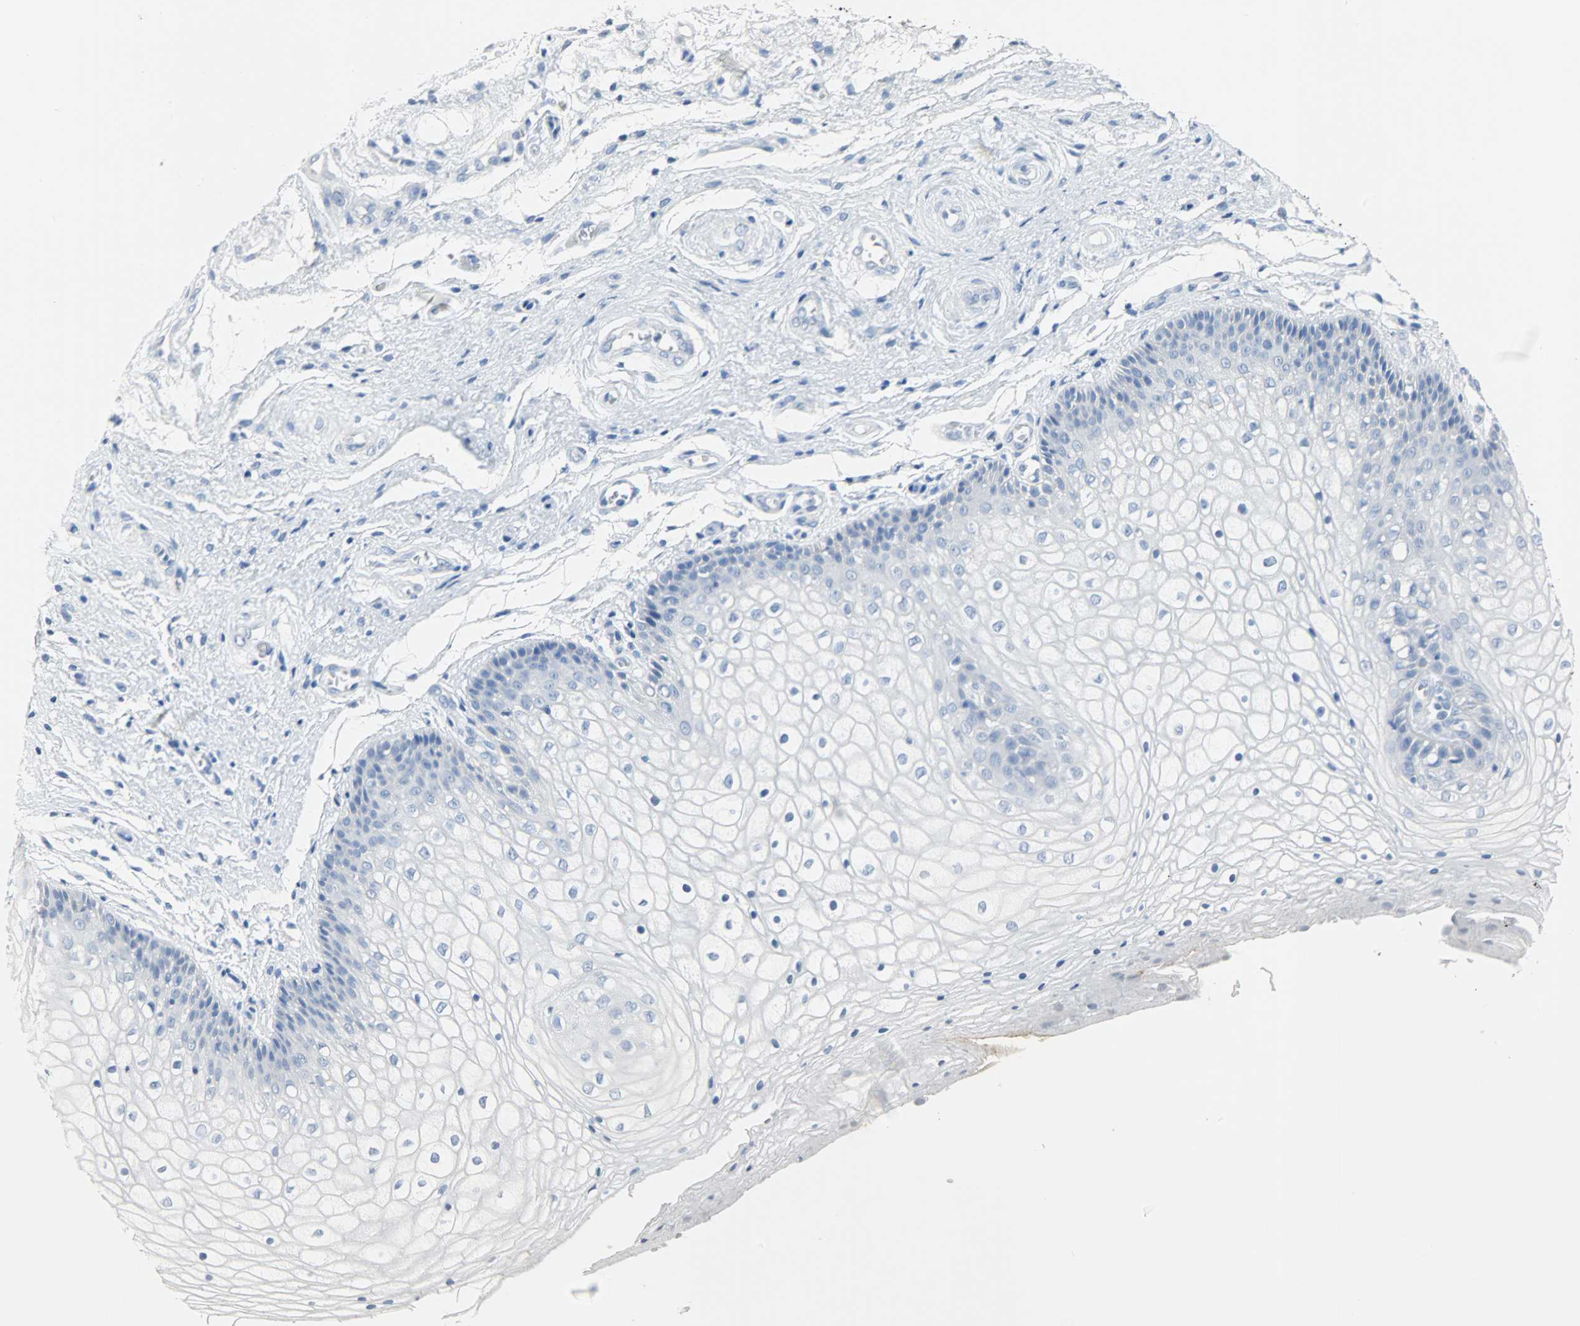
{"staining": {"intensity": "negative", "quantity": "none", "location": "none"}, "tissue": "vagina", "cell_type": "Squamous epithelial cells", "image_type": "normal", "snomed": [{"axis": "morphology", "description": "Normal tissue, NOS"}, {"axis": "topography", "description": "Vagina"}], "caption": "IHC of benign vagina reveals no staining in squamous epithelial cells. (Stains: DAB IHC with hematoxylin counter stain, Microscopy: brightfield microscopy at high magnification).", "gene": "CA3", "patient": {"sex": "female", "age": 34}}